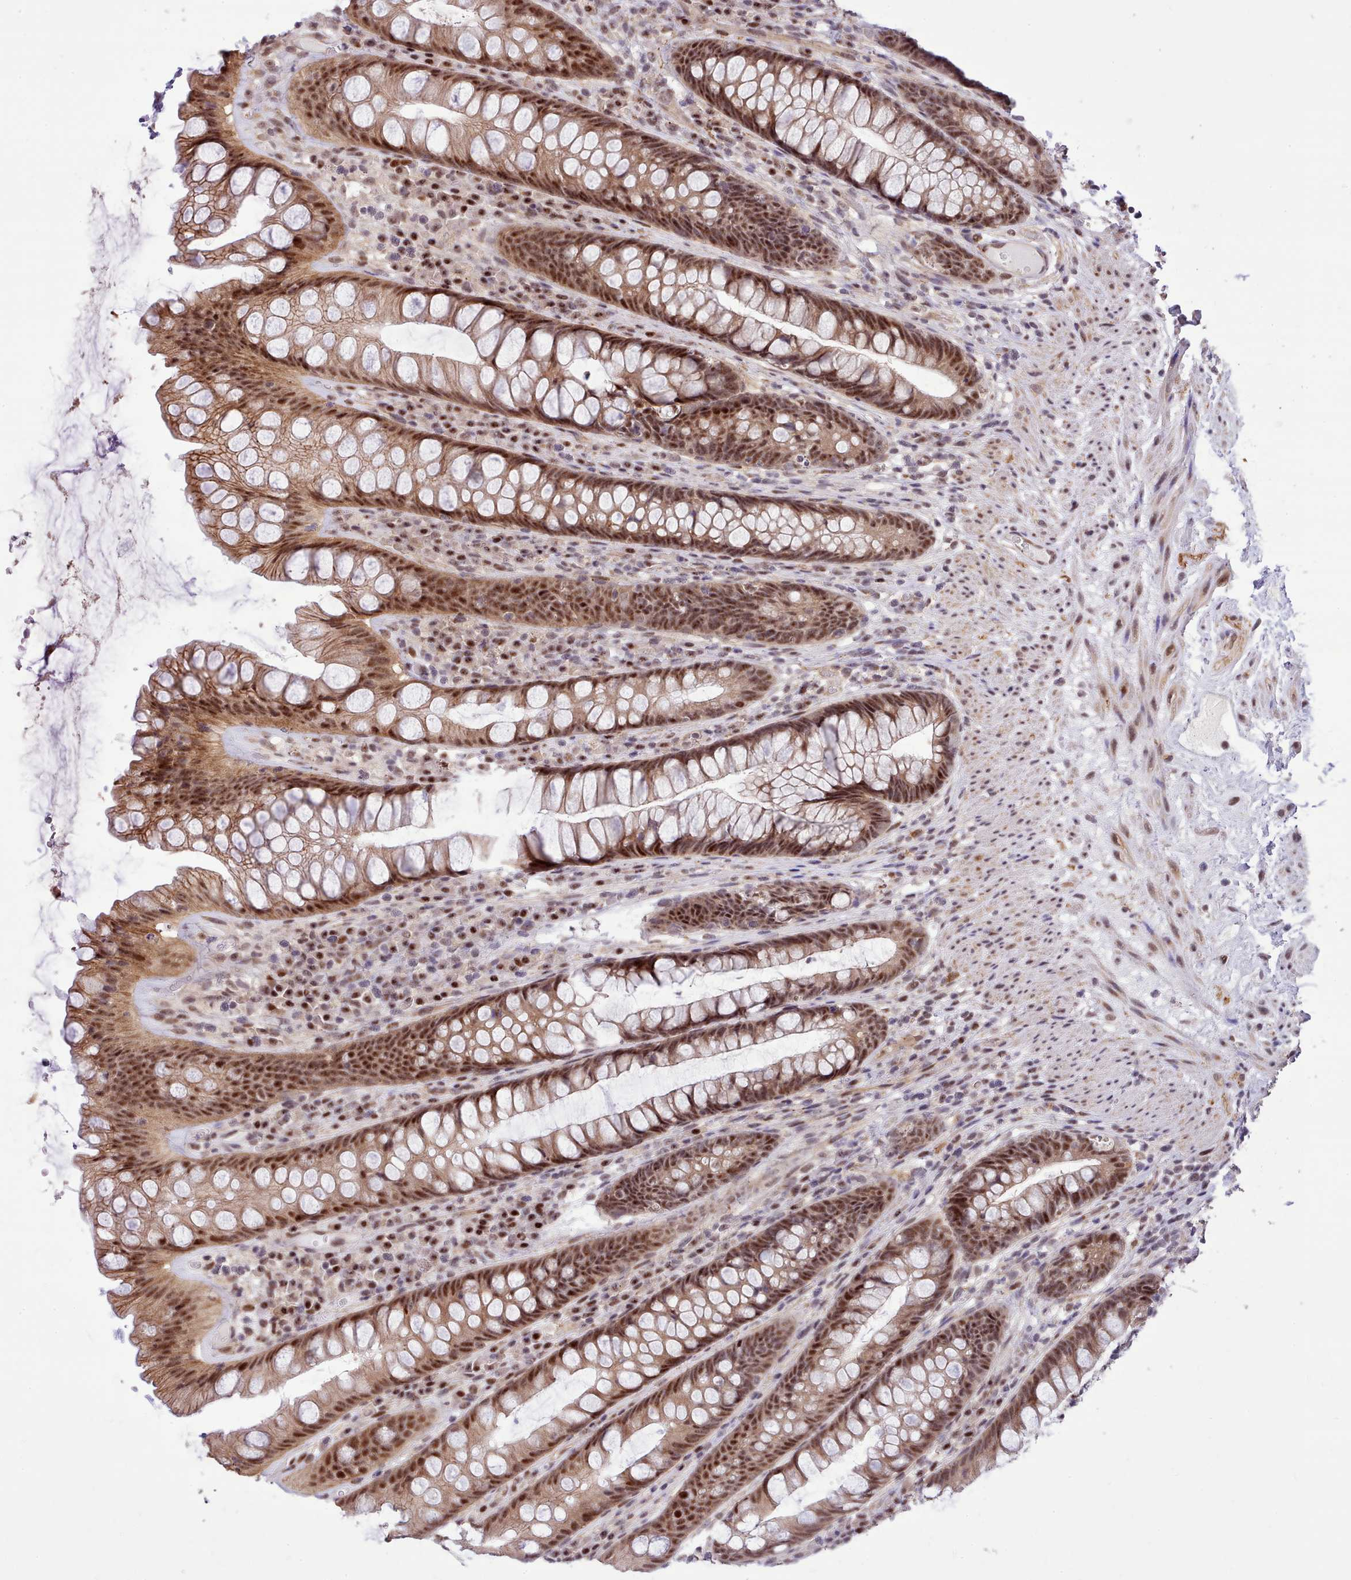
{"staining": {"intensity": "moderate", "quantity": ">75%", "location": "cytoplasmic/membranous,nuclear"}, "tissue": "rectum", "cell_type": "Glandular cells", "image_type": "normal", "snomed": [{"axis": "morphology", "description": "Normal tissue, NOS"}, {"axis": "topography", "description": "Rectum"}], "caption": "Rectum stained with IHC shows moderate cytoplasmic/membranous,nuclear positivity in about >75% of glandular cells.", "gene": "HOXB7", "patient": {"sex": "male", "age": 74}}